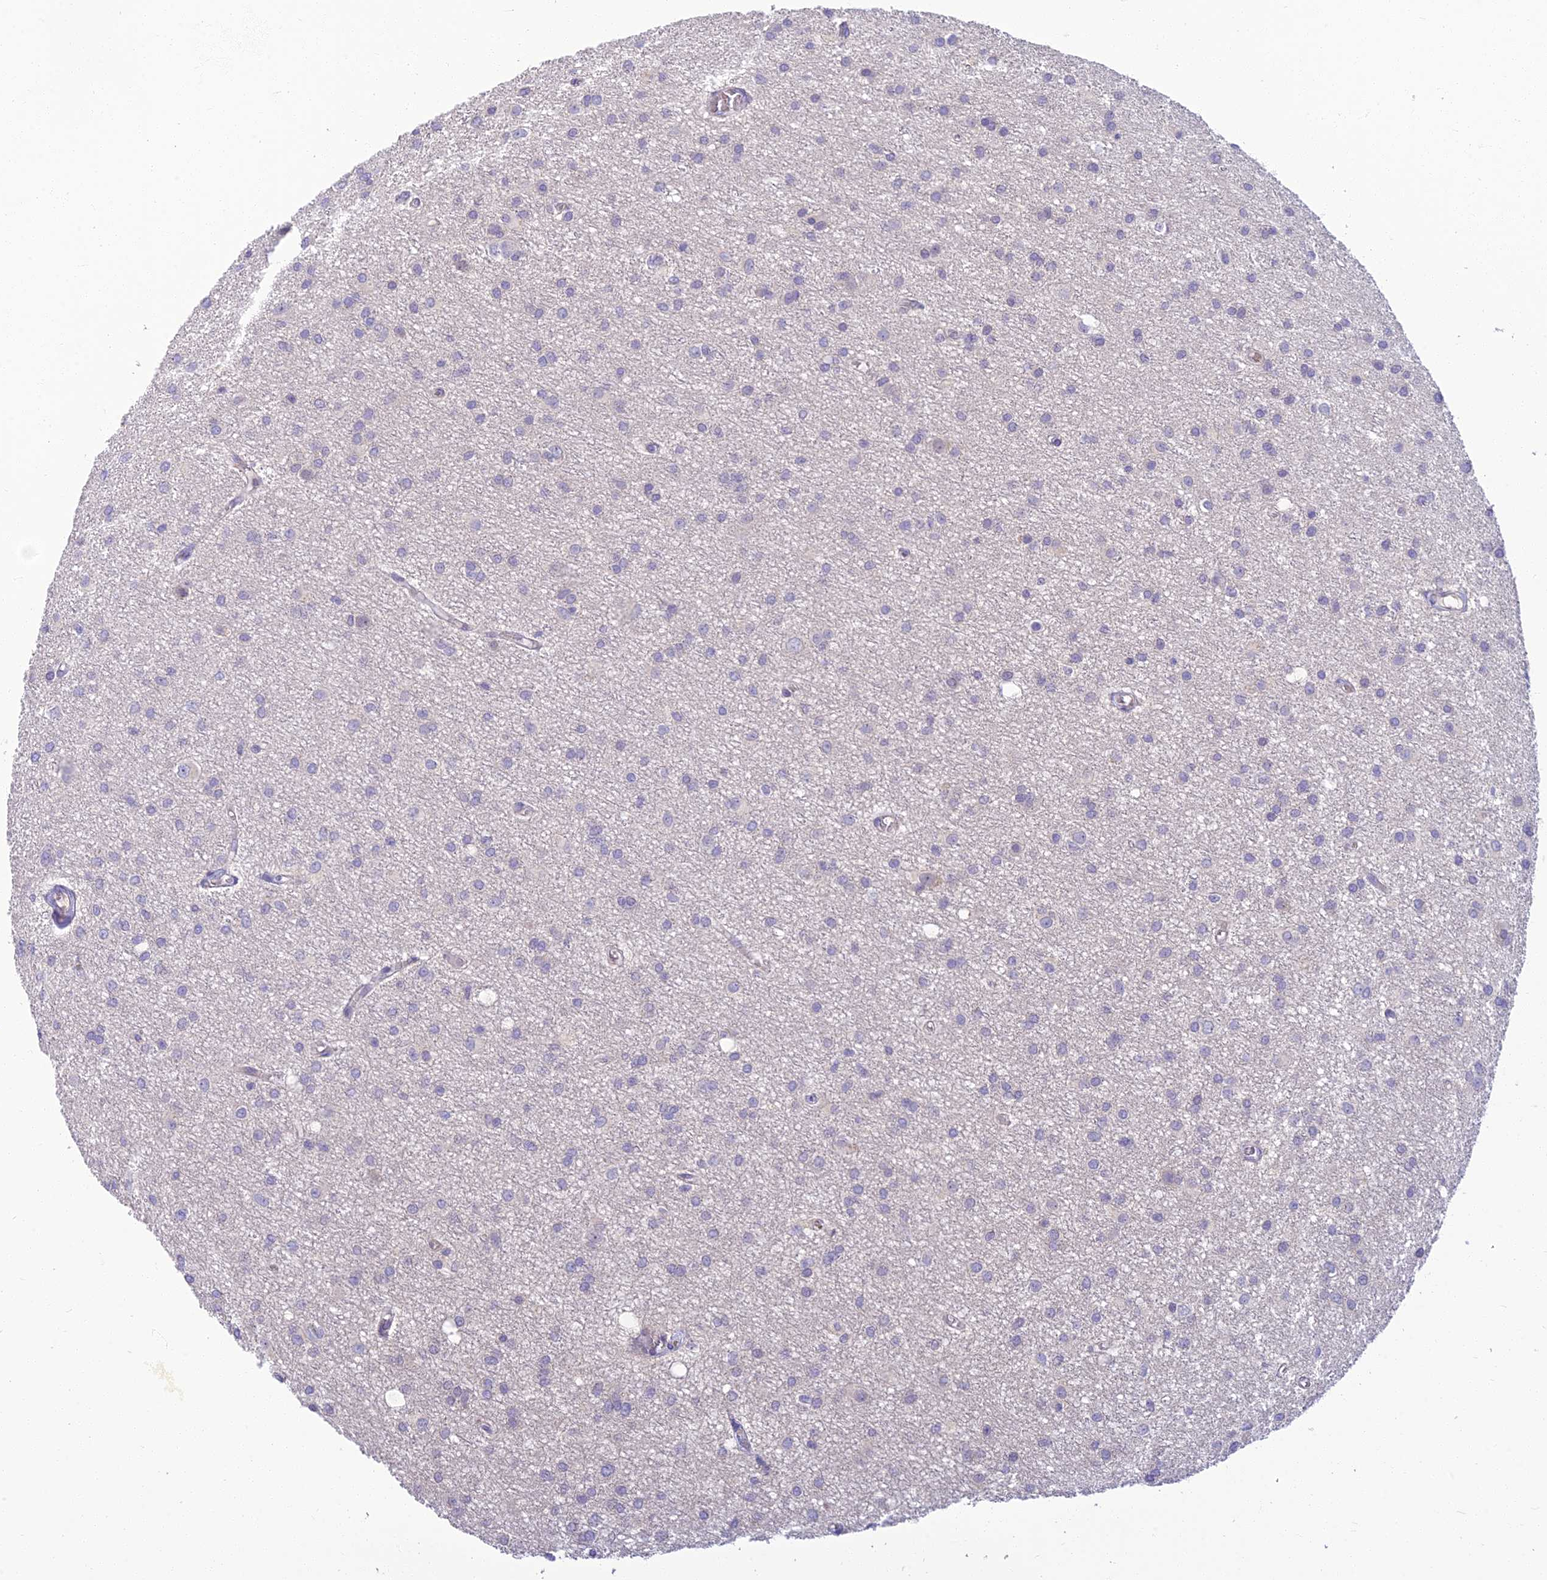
{"staining": {"intensity": "negative", "quantity": "none", "location": "none"}, "tissue": "glioma", "cell_type": "Tumor cells", "image_type": "cancer", "snomed": [{"axis": "morphology", "description": "Glioma, malignant, High grade"}, {"axis": "topography", "description": "Brain"}], "caption": "Immunohistochemistry of glioma demonstrates no staining in tumor cells. (IHC, brightfield microscopy, high magnification).", "gene": "CLIP4", "patient": {"sex": "female", "age": 50}}